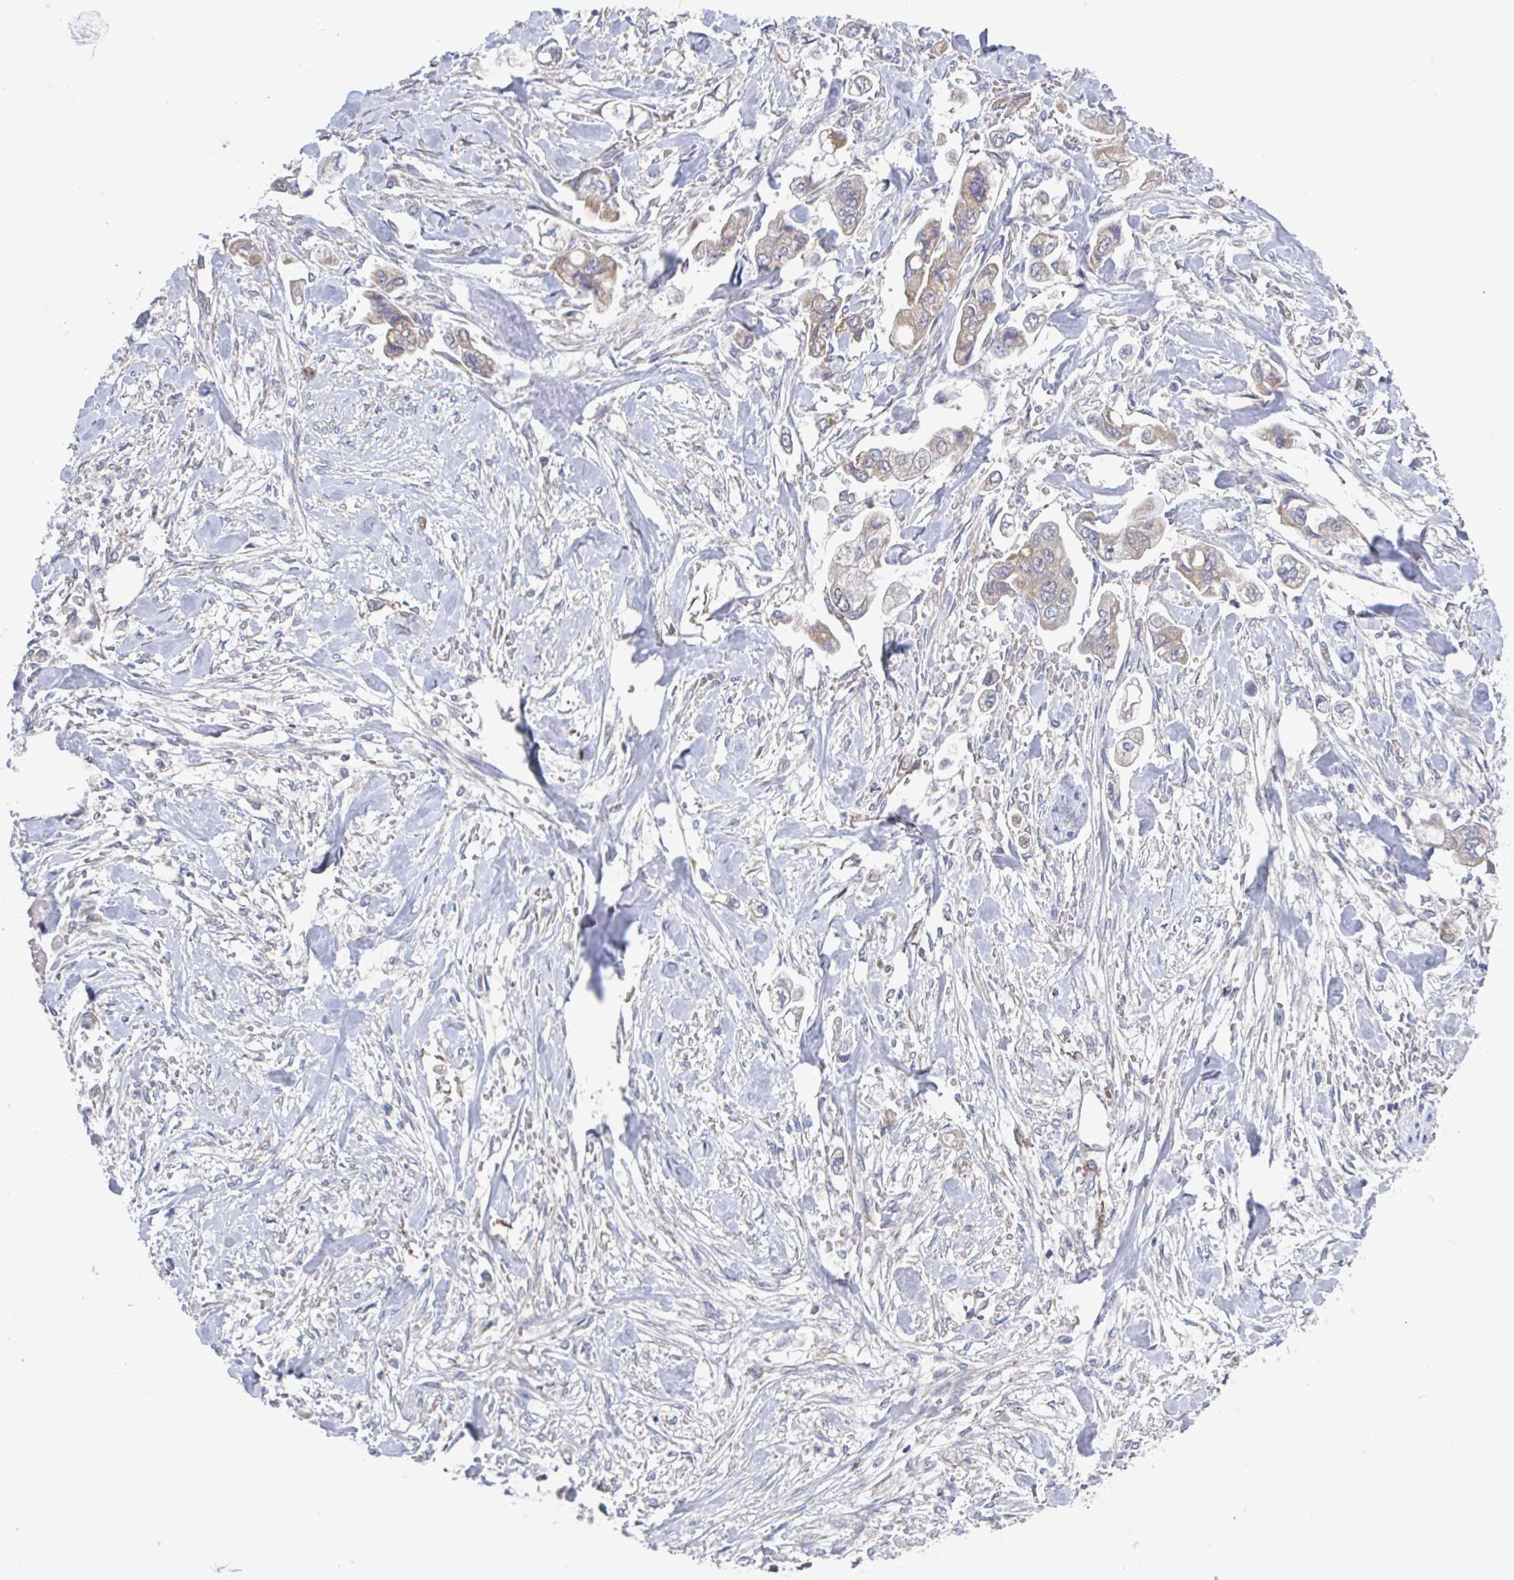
{"staining": {"intensity": "weak", "quantity": "25%-75%", "location": "cytoplasmic/membranous"}, "tissue": "stomach cancer", "cell_type": "Tumor cells", "image_type": "cancer", "snomed": [{"axis": "morphology", "description": "Adenocarcinoma, NOS"}, {"axis": "topography", "description": "Stomach"}], "caption": "This is a photomicrograph of immunohistochemistry staining of stomach cancer (adenocarcinoma), which shows weak positivity in the cytoplasmic/membranous of tumor cells.", "gene": "SURF1", "patient": {"sex": "male", "age": 62}}